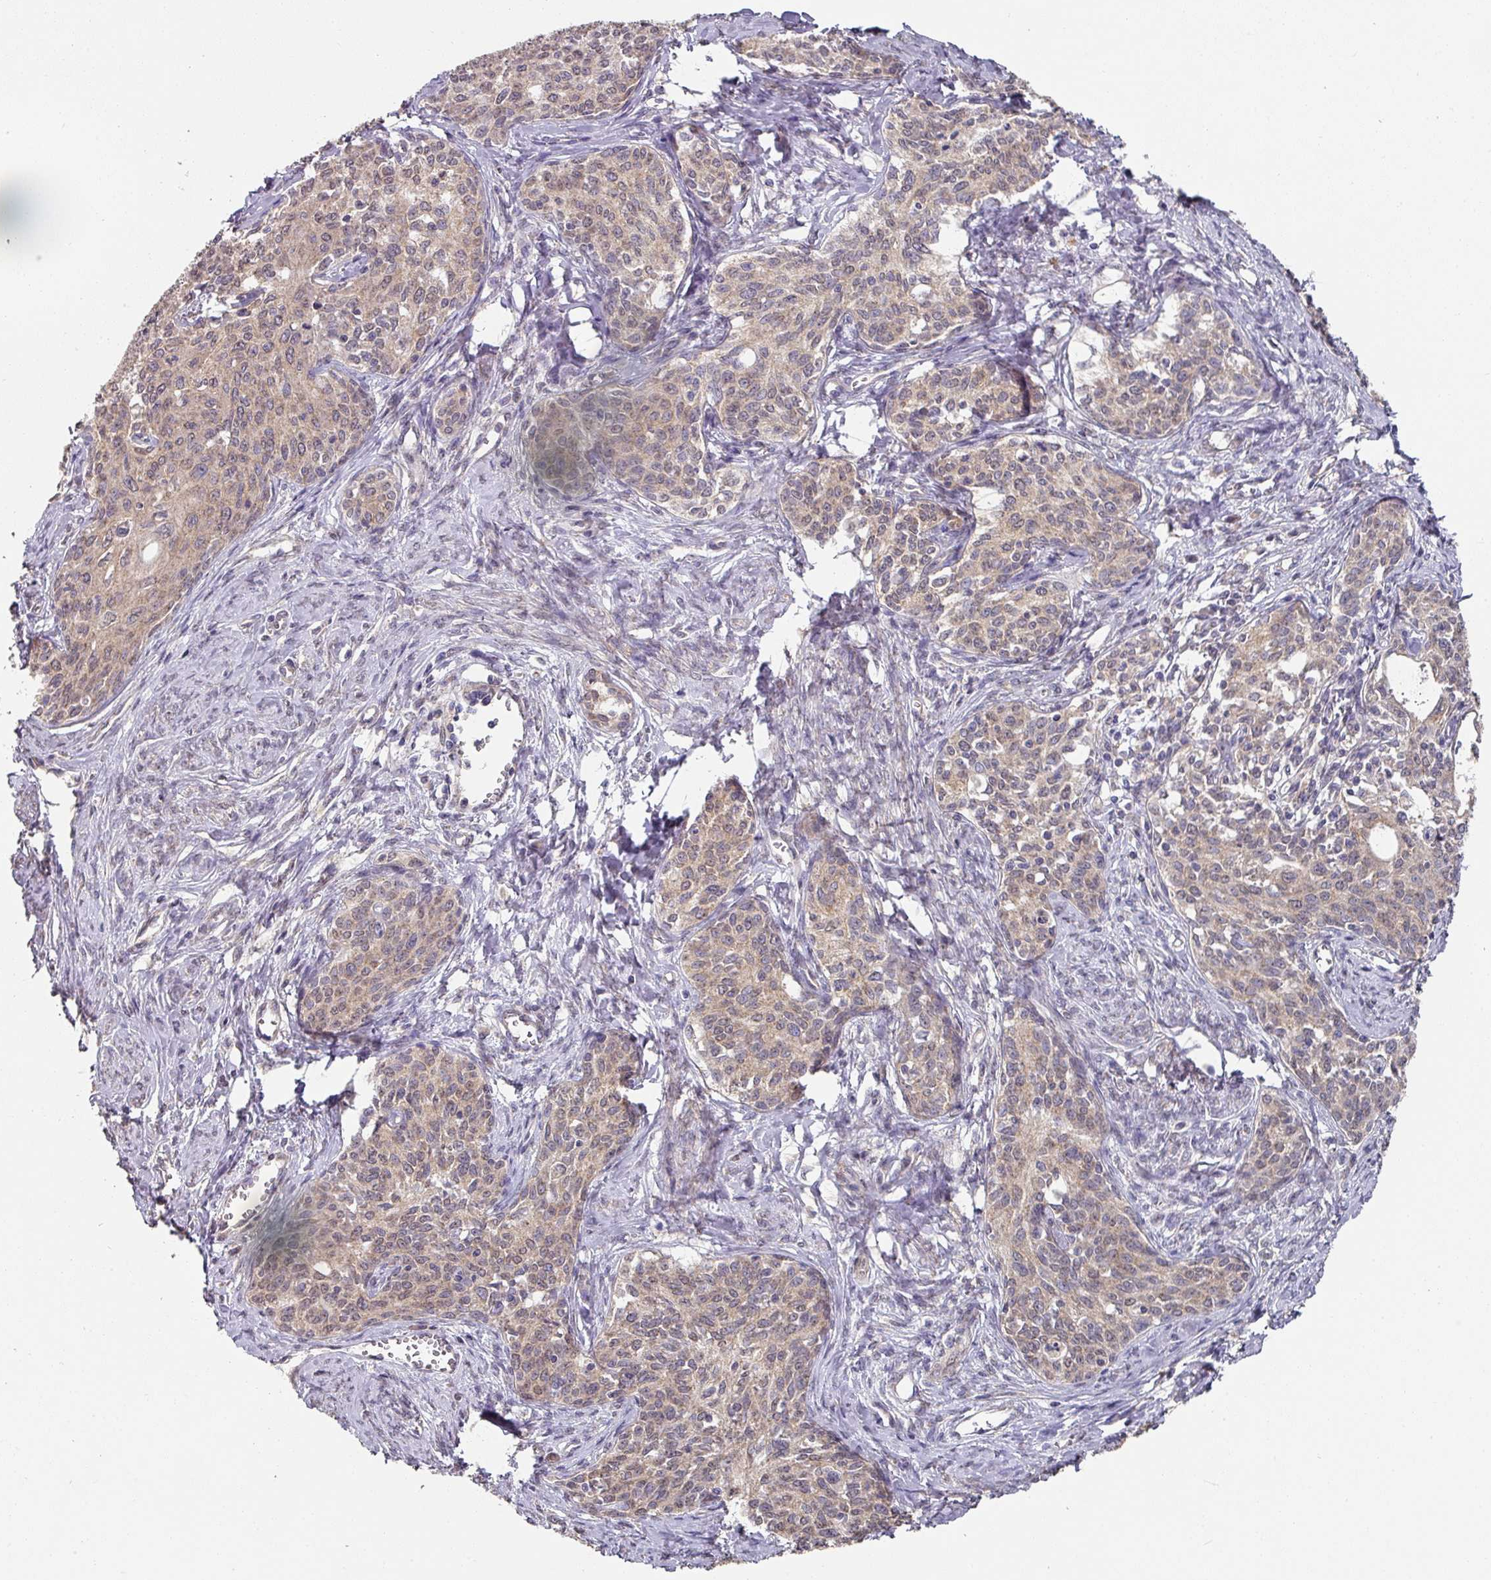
{"staining": {"intensity": "weak", "quantity": ">75%", "location": "cytoplasmic/membranous"}, "tissue": "cervical cancer", "cell_type": "Tumor cells", "image_type": "cancer", "snomed": [{"axis": "morphology", "description": "Squamous cell carcinoma, NOS"}, {"axis": "morphology", "description": "Adenocarcinoma, NOS"}, {"axis": "topography", "description": "Cervix"}], "caption": "Brown immunohistochemical staining in human cervical cancer (squamous cell carcinoma) reveals weak cytoplasmic/membranous positivity in about >75% of tumor cells.", "gene": "EXTL3", "patient": {"sex": "female", "age": 52}}